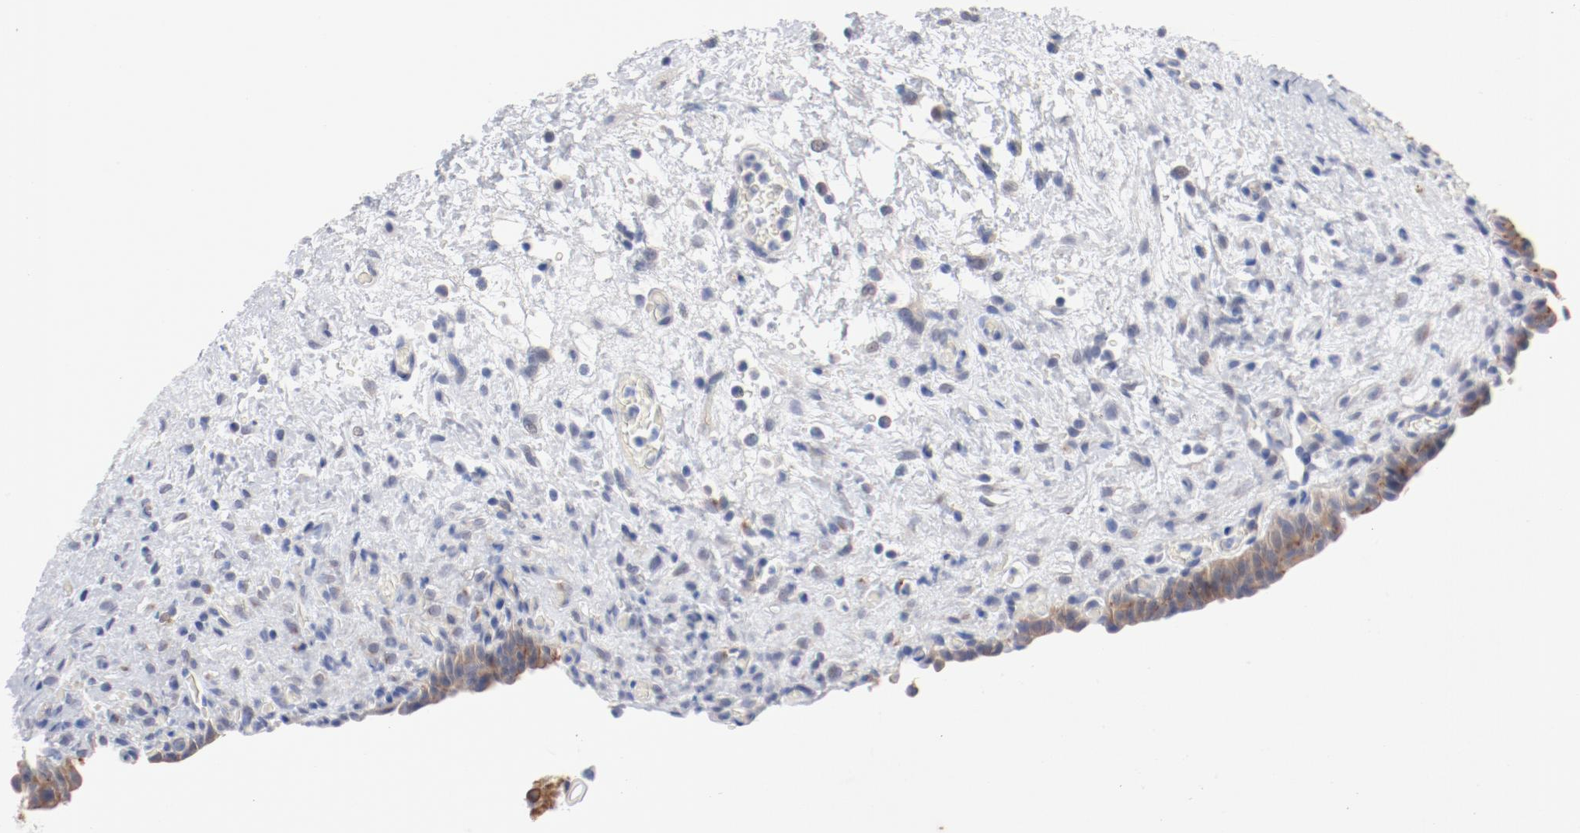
{"staining": {"intensity": "moderate", "quantity": ">75%", "location": "cytoplasmic/membranous"}, "tissue": "urinary bladder", "cell_type": "Urothelial cells", "image_type": "normal", "snomed": [{"axis": "morphology", "description": "Normal tissue, NOS"}, {"axis": "morphology", "description": "Dysplasia, NOS"}, {"axis": "topography", "description": "Urinary bladder"}], "caption": "A medium amount of moderate cytoplasmic/membranous staining is appreciated in approximately >75% of urothelial cells in normal urinary bladder.", "gene": "GPR143", "patient": {"sex": "male", "age": 35}}